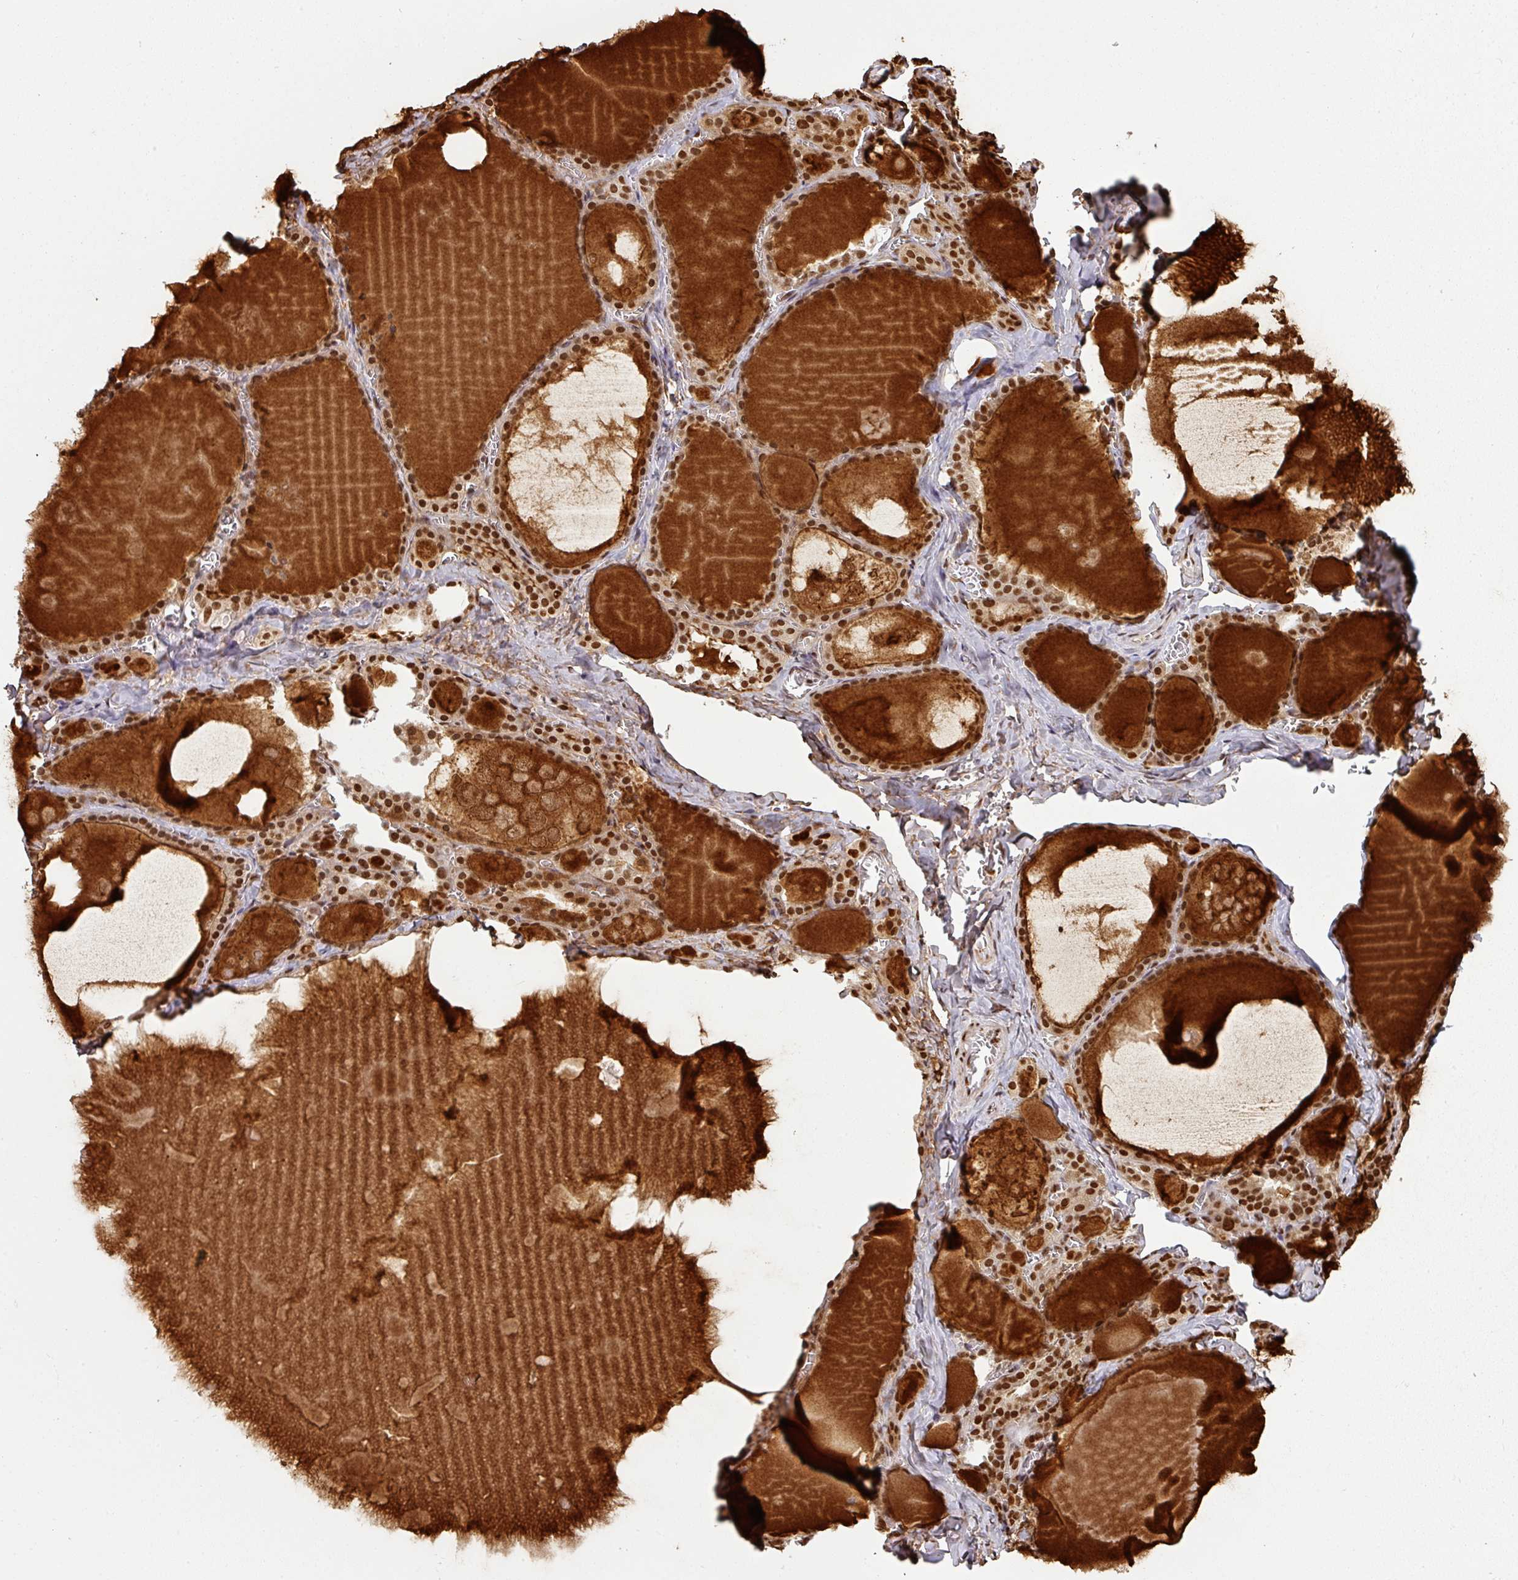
{"staining": {"intensity": "strong", "quantity": ">75%", "location": "nuclear"}, "tissue": "thyroid gland", "cell_type": "Glandular cells", "image_type": "normal", "snomed": [{"axis": "morphology", "description": "Normal tissue, NOS"}, {"axis": "topography", "description": "Thyroid gland"}], "caption": "DAB (3,3'-diaminobenzidine) immunohistochemical staining of normal thyroid gland shows strong nuclear protein staining in about >75% of glandular cells. (DAB (3,3'-diaminobenzidine) IHC with brightfield microscopy, high magnification).", "gene": "SIK3", "patient": {"sex": "male", "age": 56}}